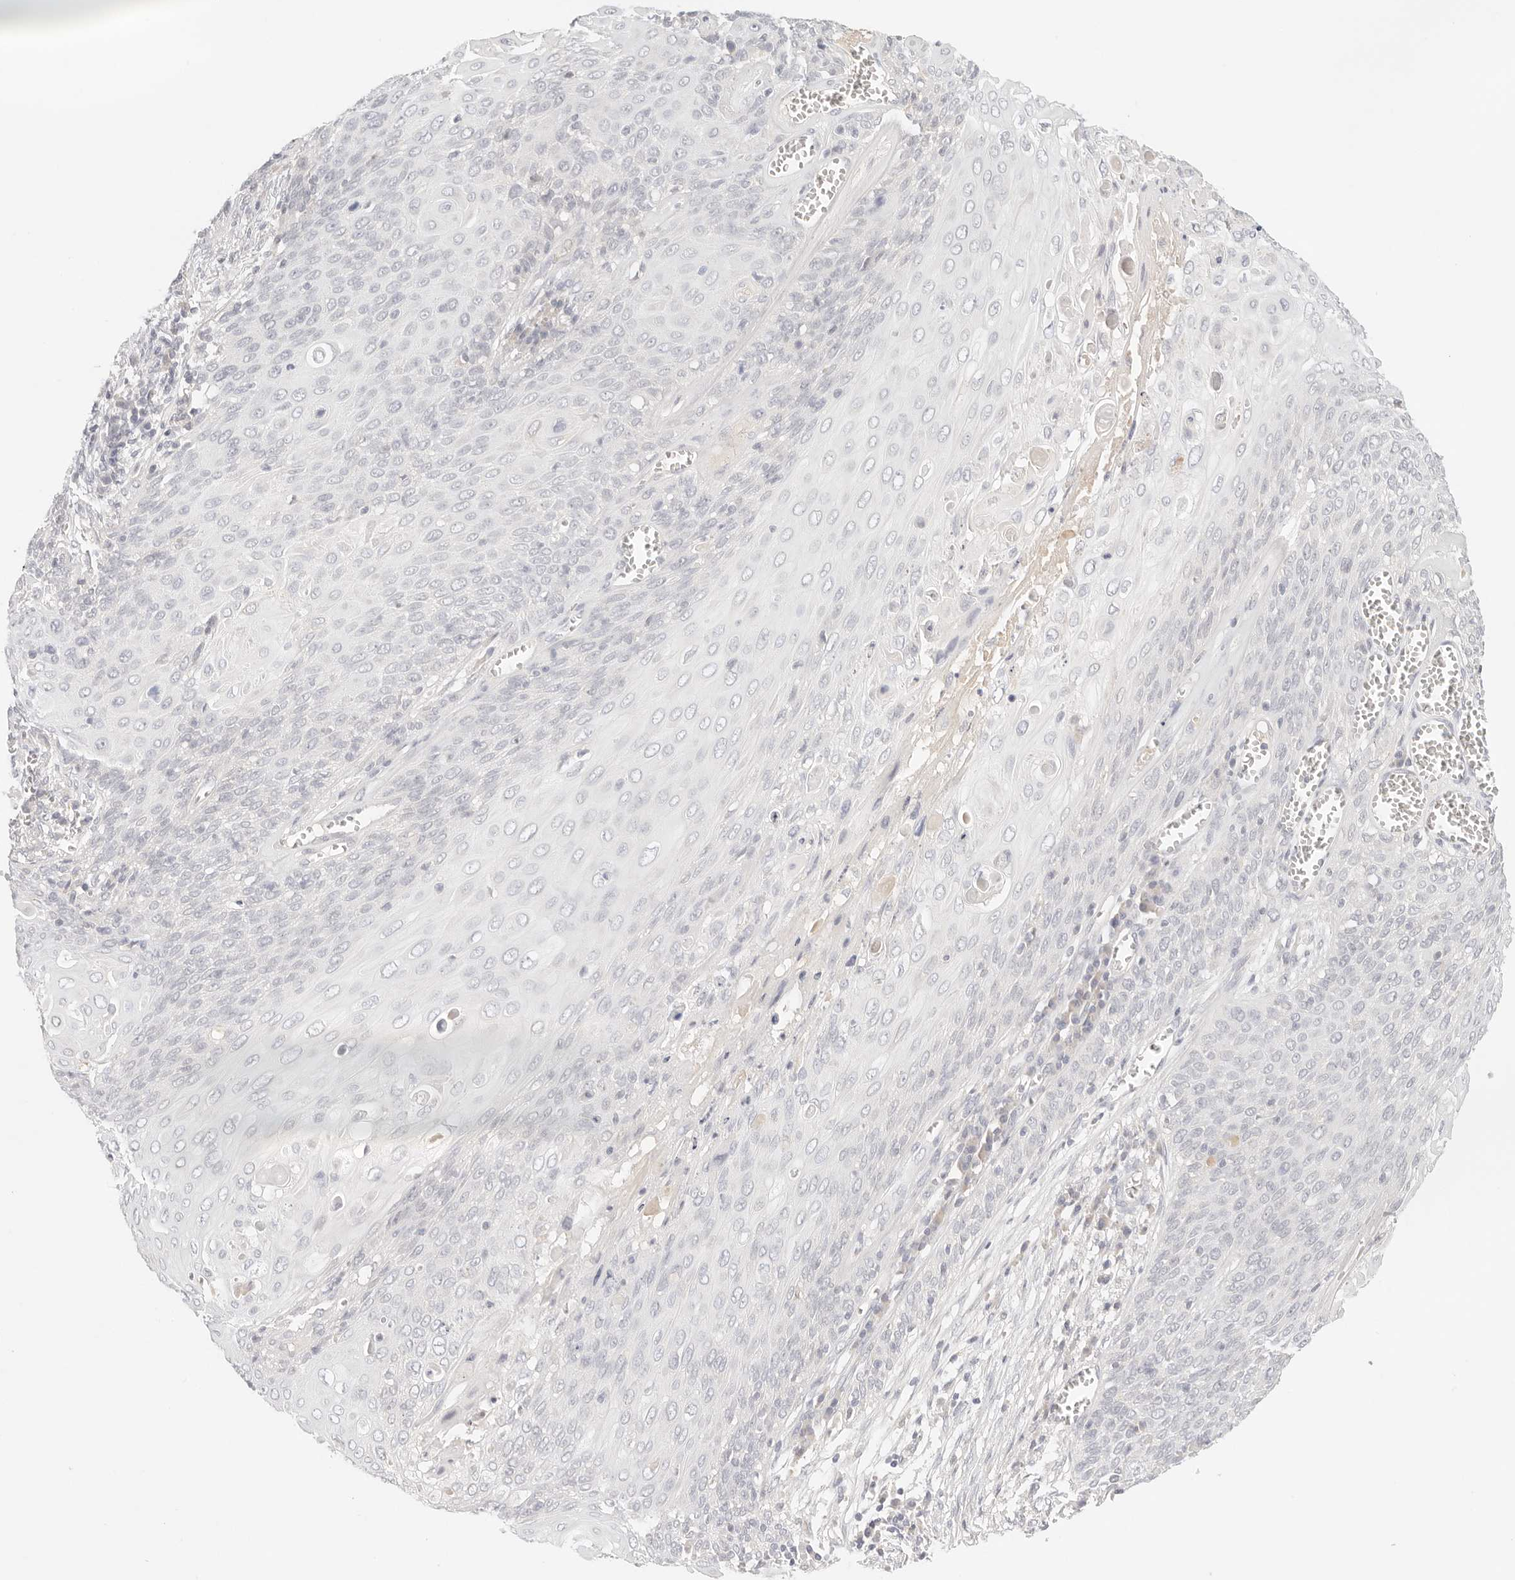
{"staining": {"intensity": "negative", "quantity": "none", "location": "none"}, "tissue": "cervical cancer", "cell_type": "Tumor cells", "image_type": "cancer", "snomed": [{"axis": "morphology", "description": "Squamous cell carcinoma, NOS"}, {"axis": "topography", "description": "Cervix"}], "caption": "Photomicrograph shows no protein staining in tumor cells of cervical squamous cell carcinoma tissue.", "gene": "SPHK1", "patient": {"sex": "female", "age": 39}}